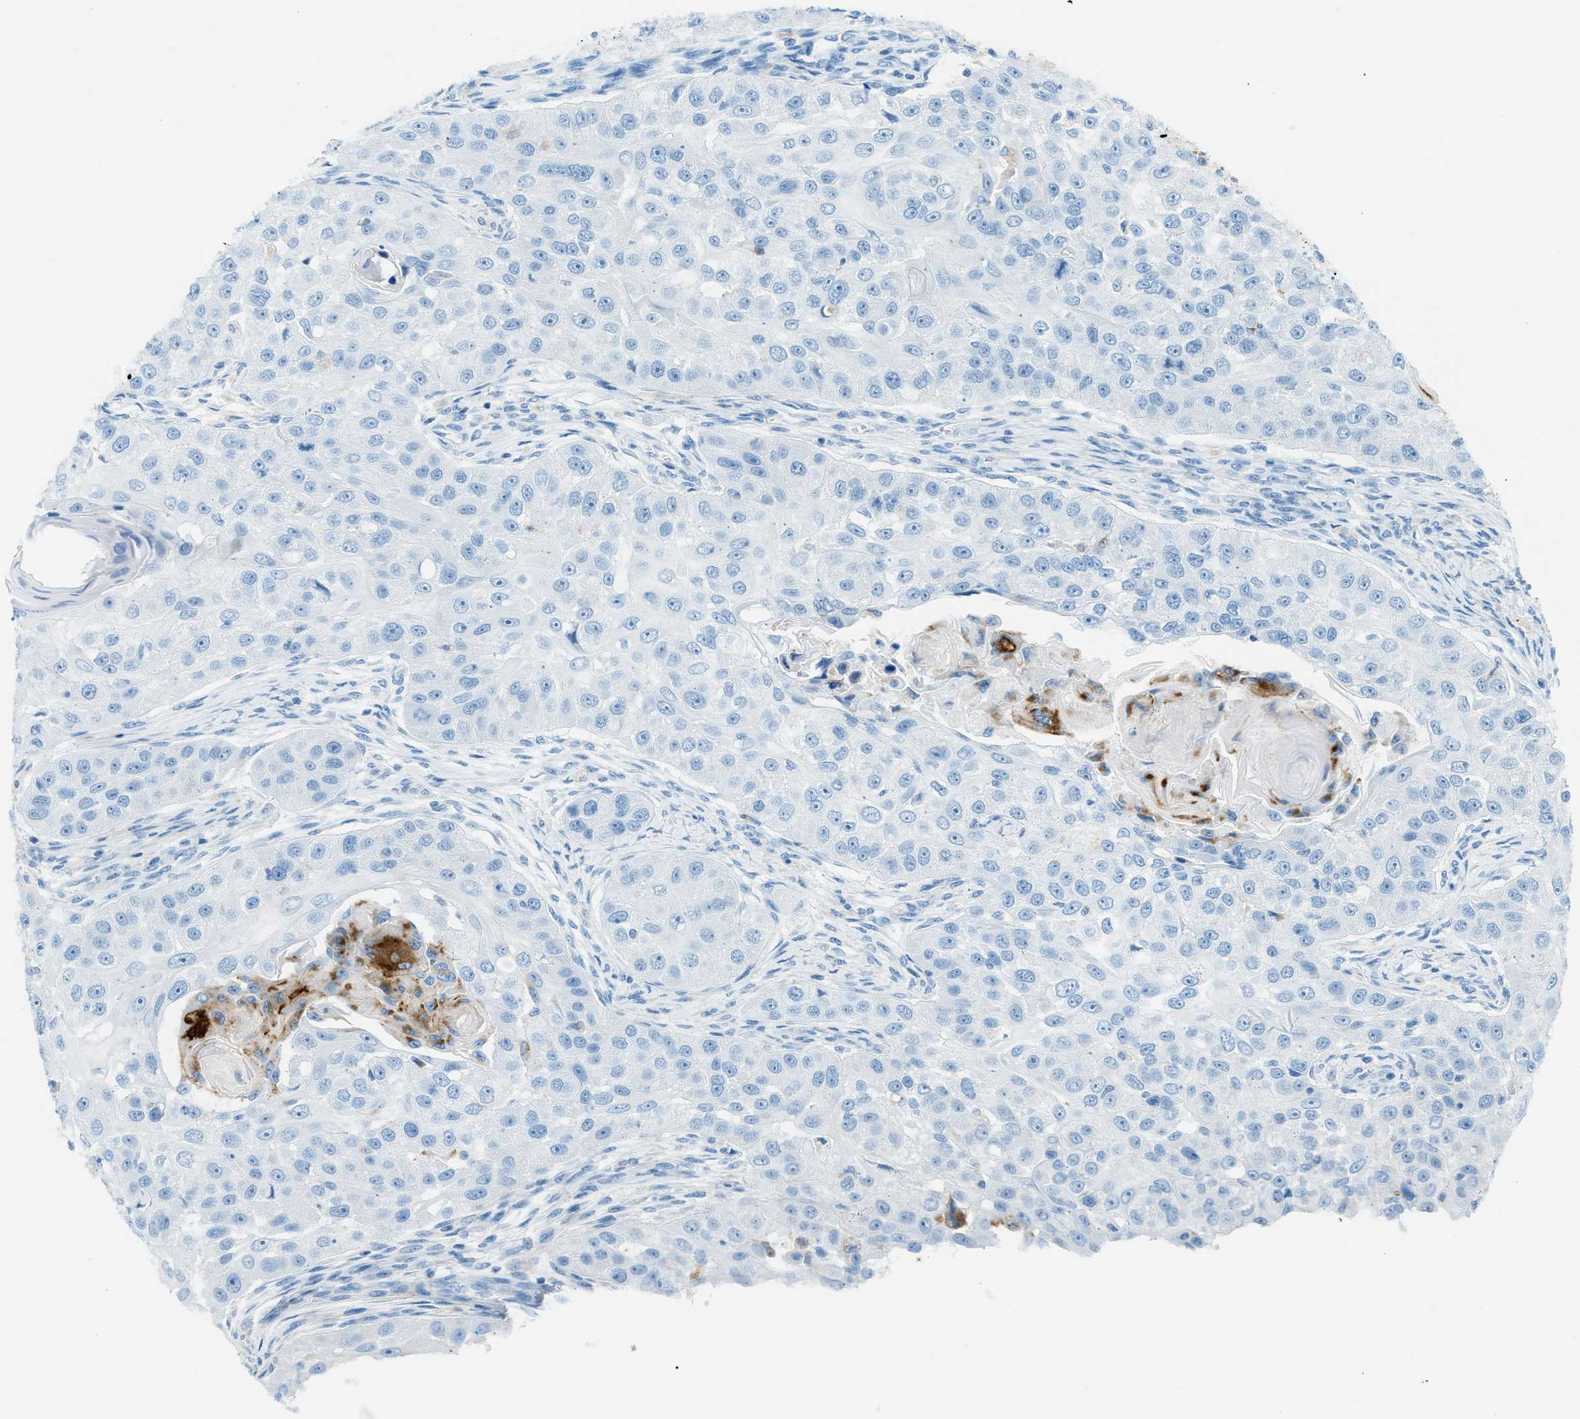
{"staining": {"intensity": "negative", "quantity": "none", "location": "none"}, "tissue": "head and neck cancer", "cell_type": "Tumor cells", "image_type": "cancer", "snomed": [{"axis": "morphology", "description": "Normal tissue, NOS"}, {"axis": "morphology", "description": "Squamous cell carcinoma, NOS"}, {"axis": "topography", "description": "Skeletal muscle"}, {"axis": "topography", "description": "Head-Neck"}], "caption": "IHC photomicrograph of human head and neck cancer stained for a protein (brown), which shows no expression in tumor cells.", "gene": "C21orf62", "patient": {"sex": "male", "age": 51}}